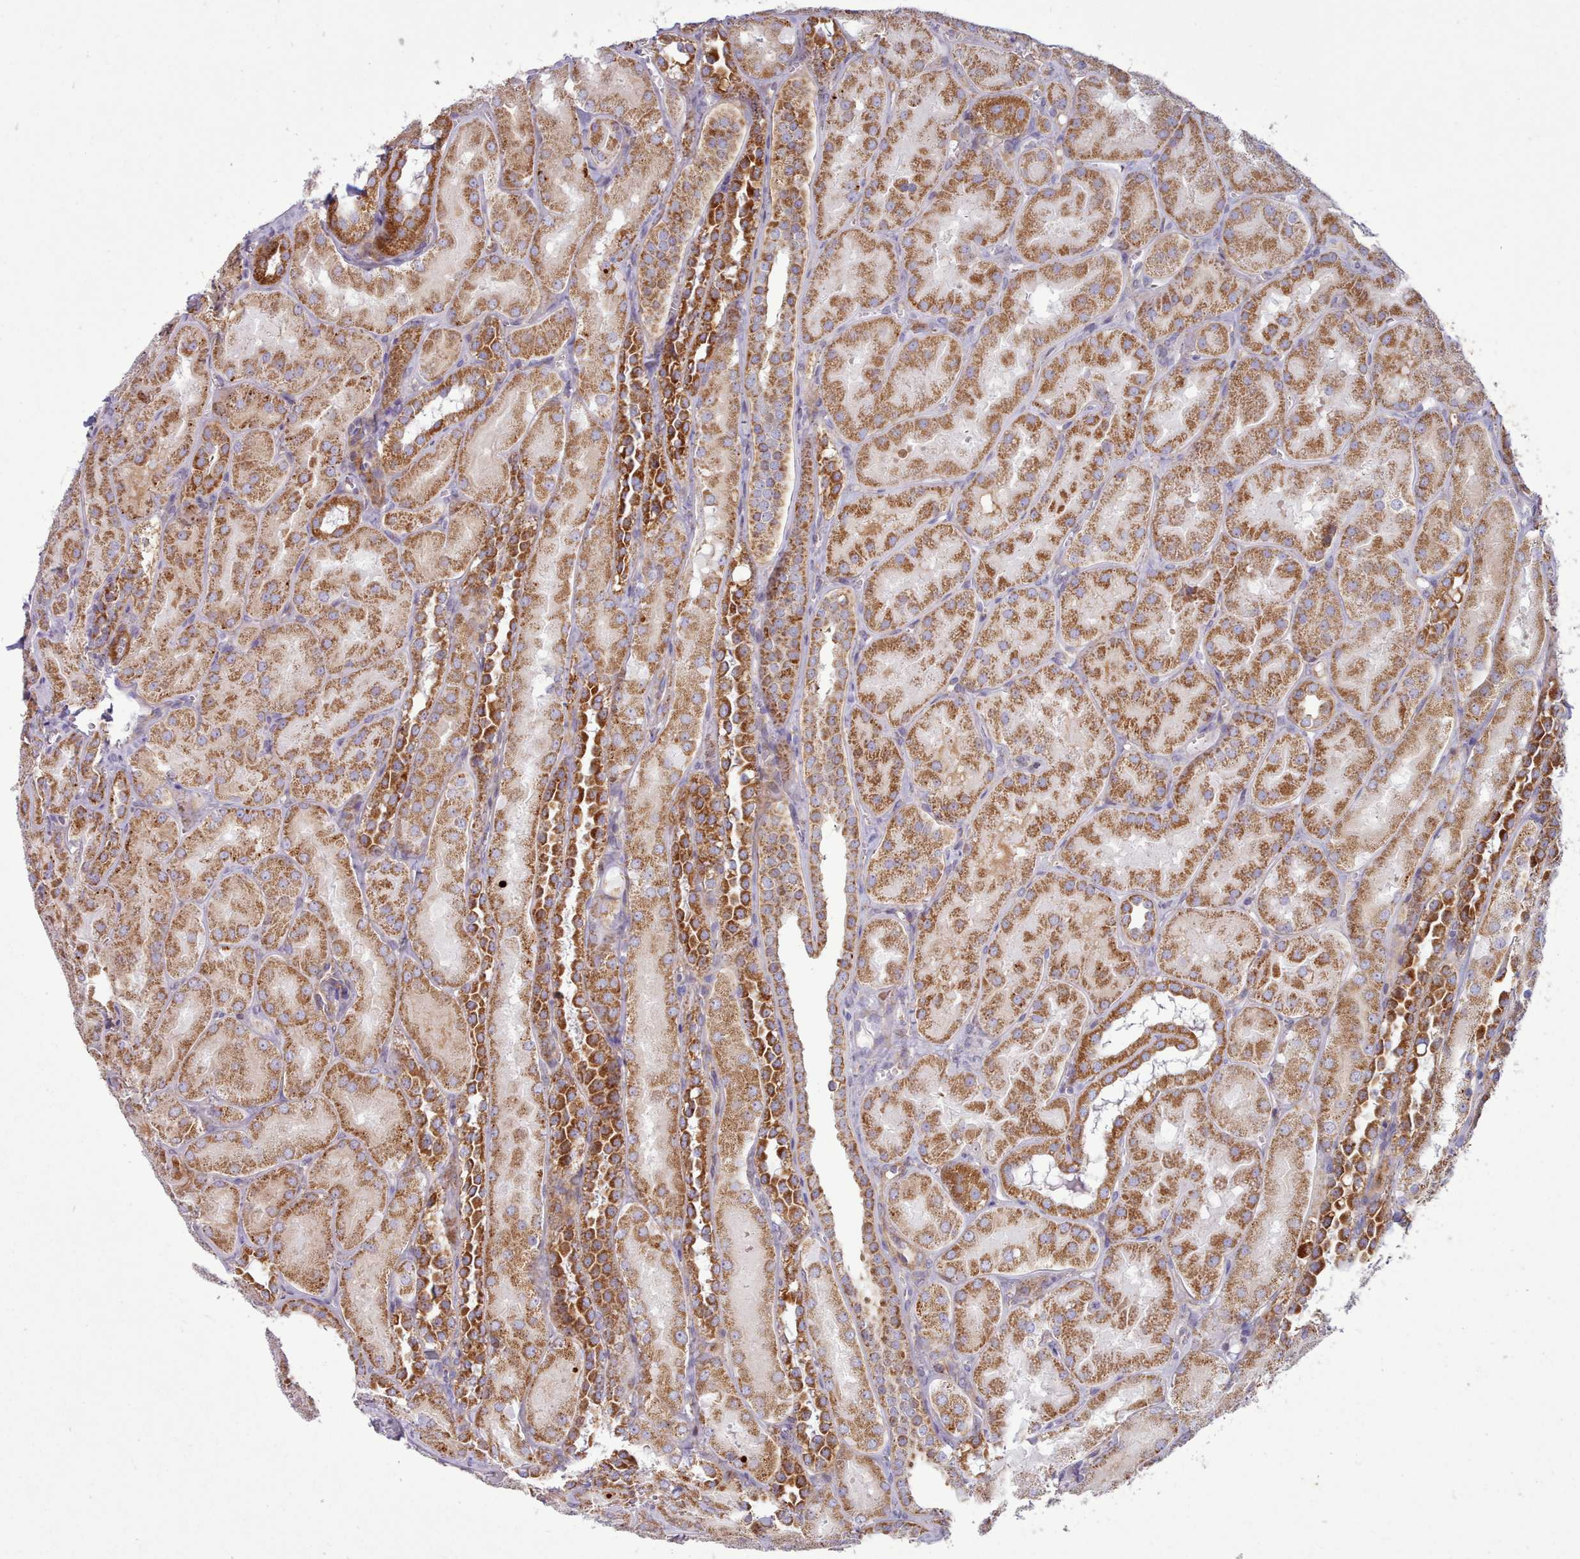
{"staining": {"intensity": "moderate", "quantity": "25%-75%", "location": "cytoplasmic/membranous"}, "tissue": "kidney", "cell_type": "Cells in glomeruli", "image_type": "normal", "snomed": [{"axis": "morphology", "description": "Normal tissue, NOS"}, {"axis": "topography", "description": "Kidney"}, {"axis": "topography", "description": "Urinary bladder"}], "caption": "Immunohistochemistry (IHC) (DAB) staining of benign kidney exhibits moderate cytoplasmic/membranous protein expression in approximately 25%-75% of cells in glomeruli.", "gene": "MRPL21", "patient": {"sex": "male", "age": 16}}